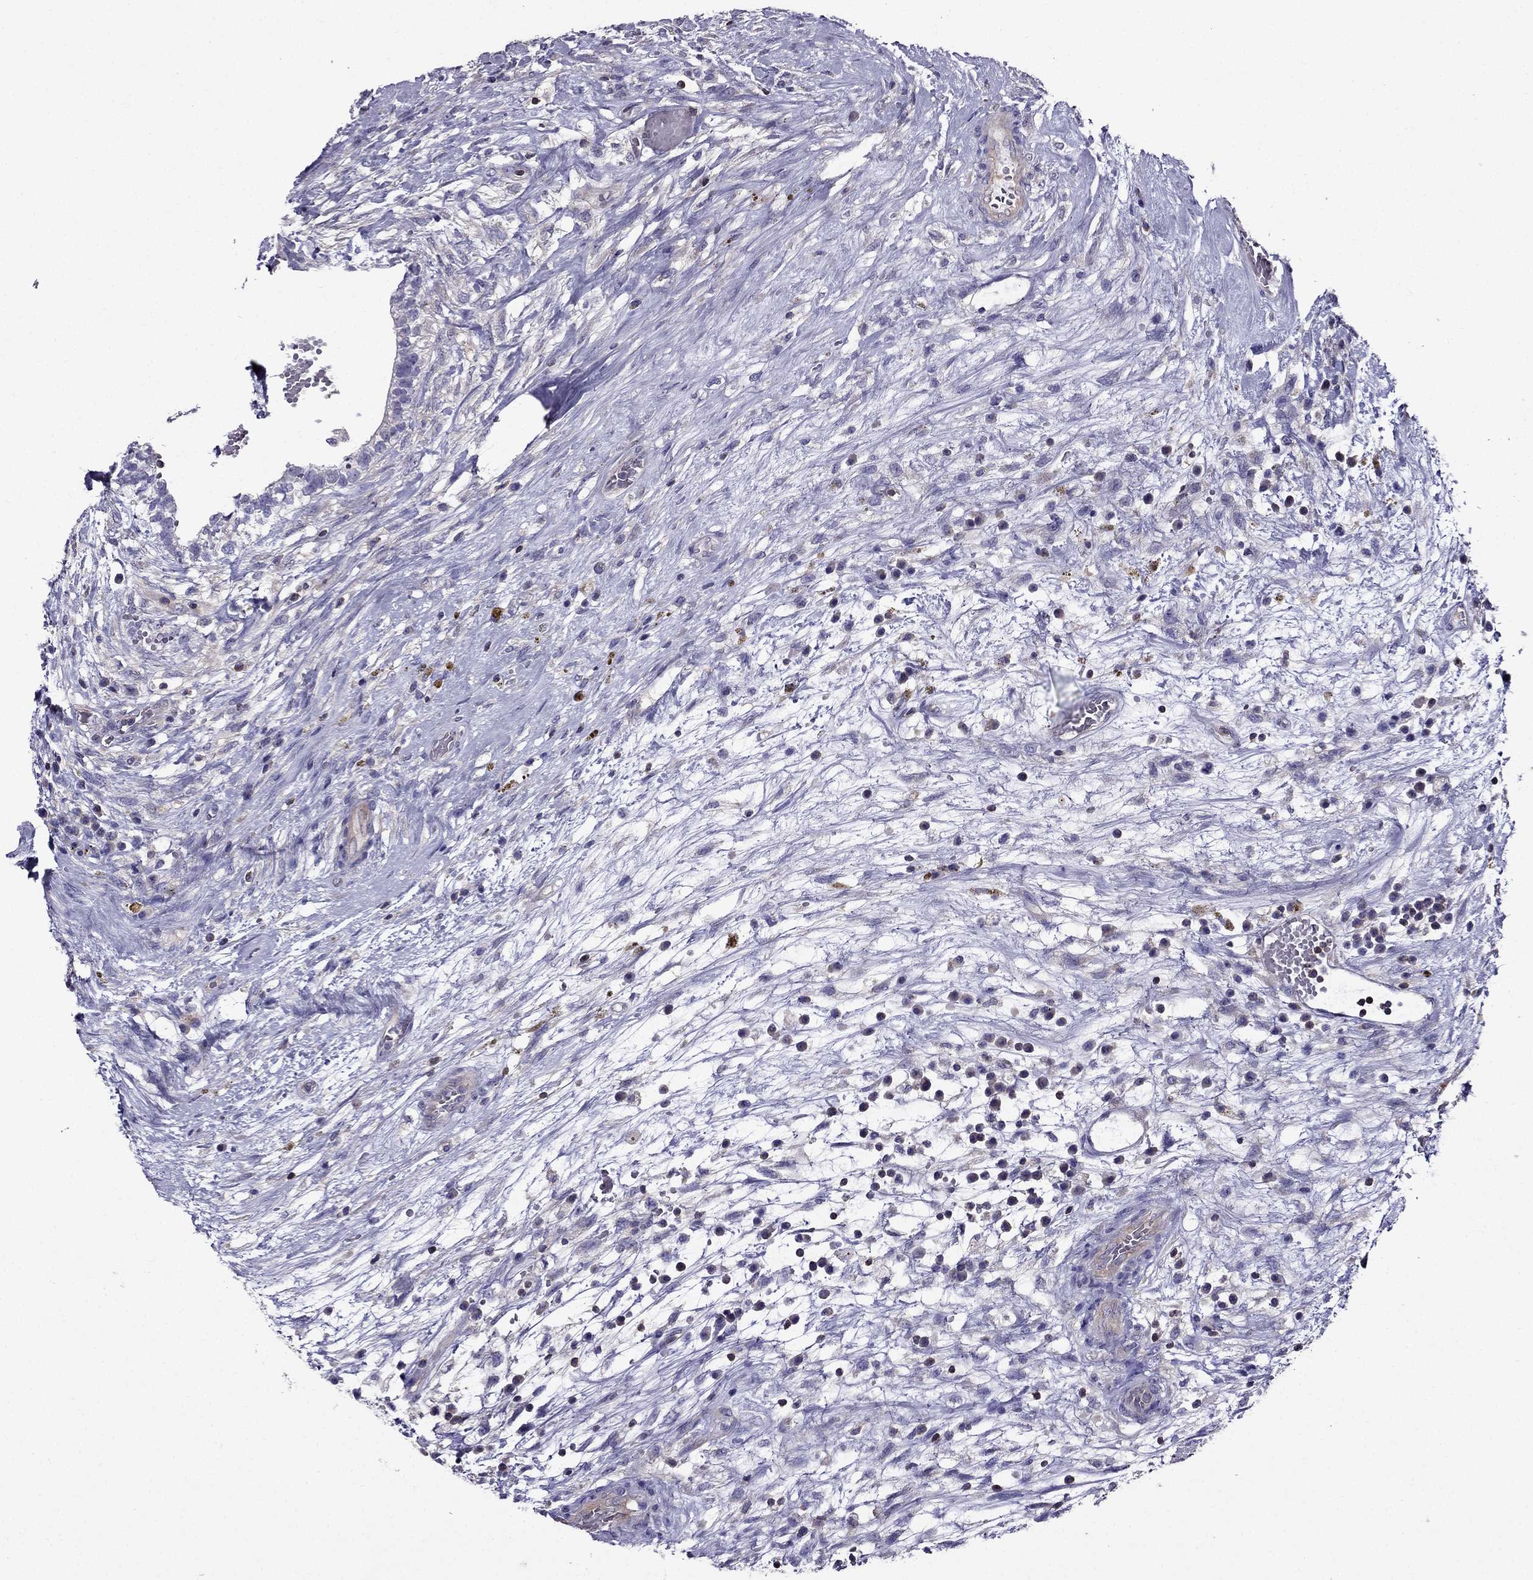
{"staining": {"intensity": "negative", "quantity": "none", "location": "none"}, "tissue": "testis cancer", "cell_type": "Tumor cells", "image_type": "cancer", "snomed": [{"axis": "morphology", "description": "Normal tissue, NOS"}, {"axis": "morphology", "description": "Carcinoma, Embryonal, NOS"}, {"axis": "topography", "description": "Testis"}, {"axis": "topography", "description": "Epididymis"}], "caption": "This photomicrograph is of testis cancer (embryonal carcinoma) stained with immunohistochemistry (IHC) to label a protein in brown with the nuclei are counter-stained blue. There is no positivity in tumor cells. (DAB (3,3'-diaminobenzidine) IHC with hematoxylin counter stain).", "gene": "AAK1", "patient": {"sex": "male", "age": 32}}